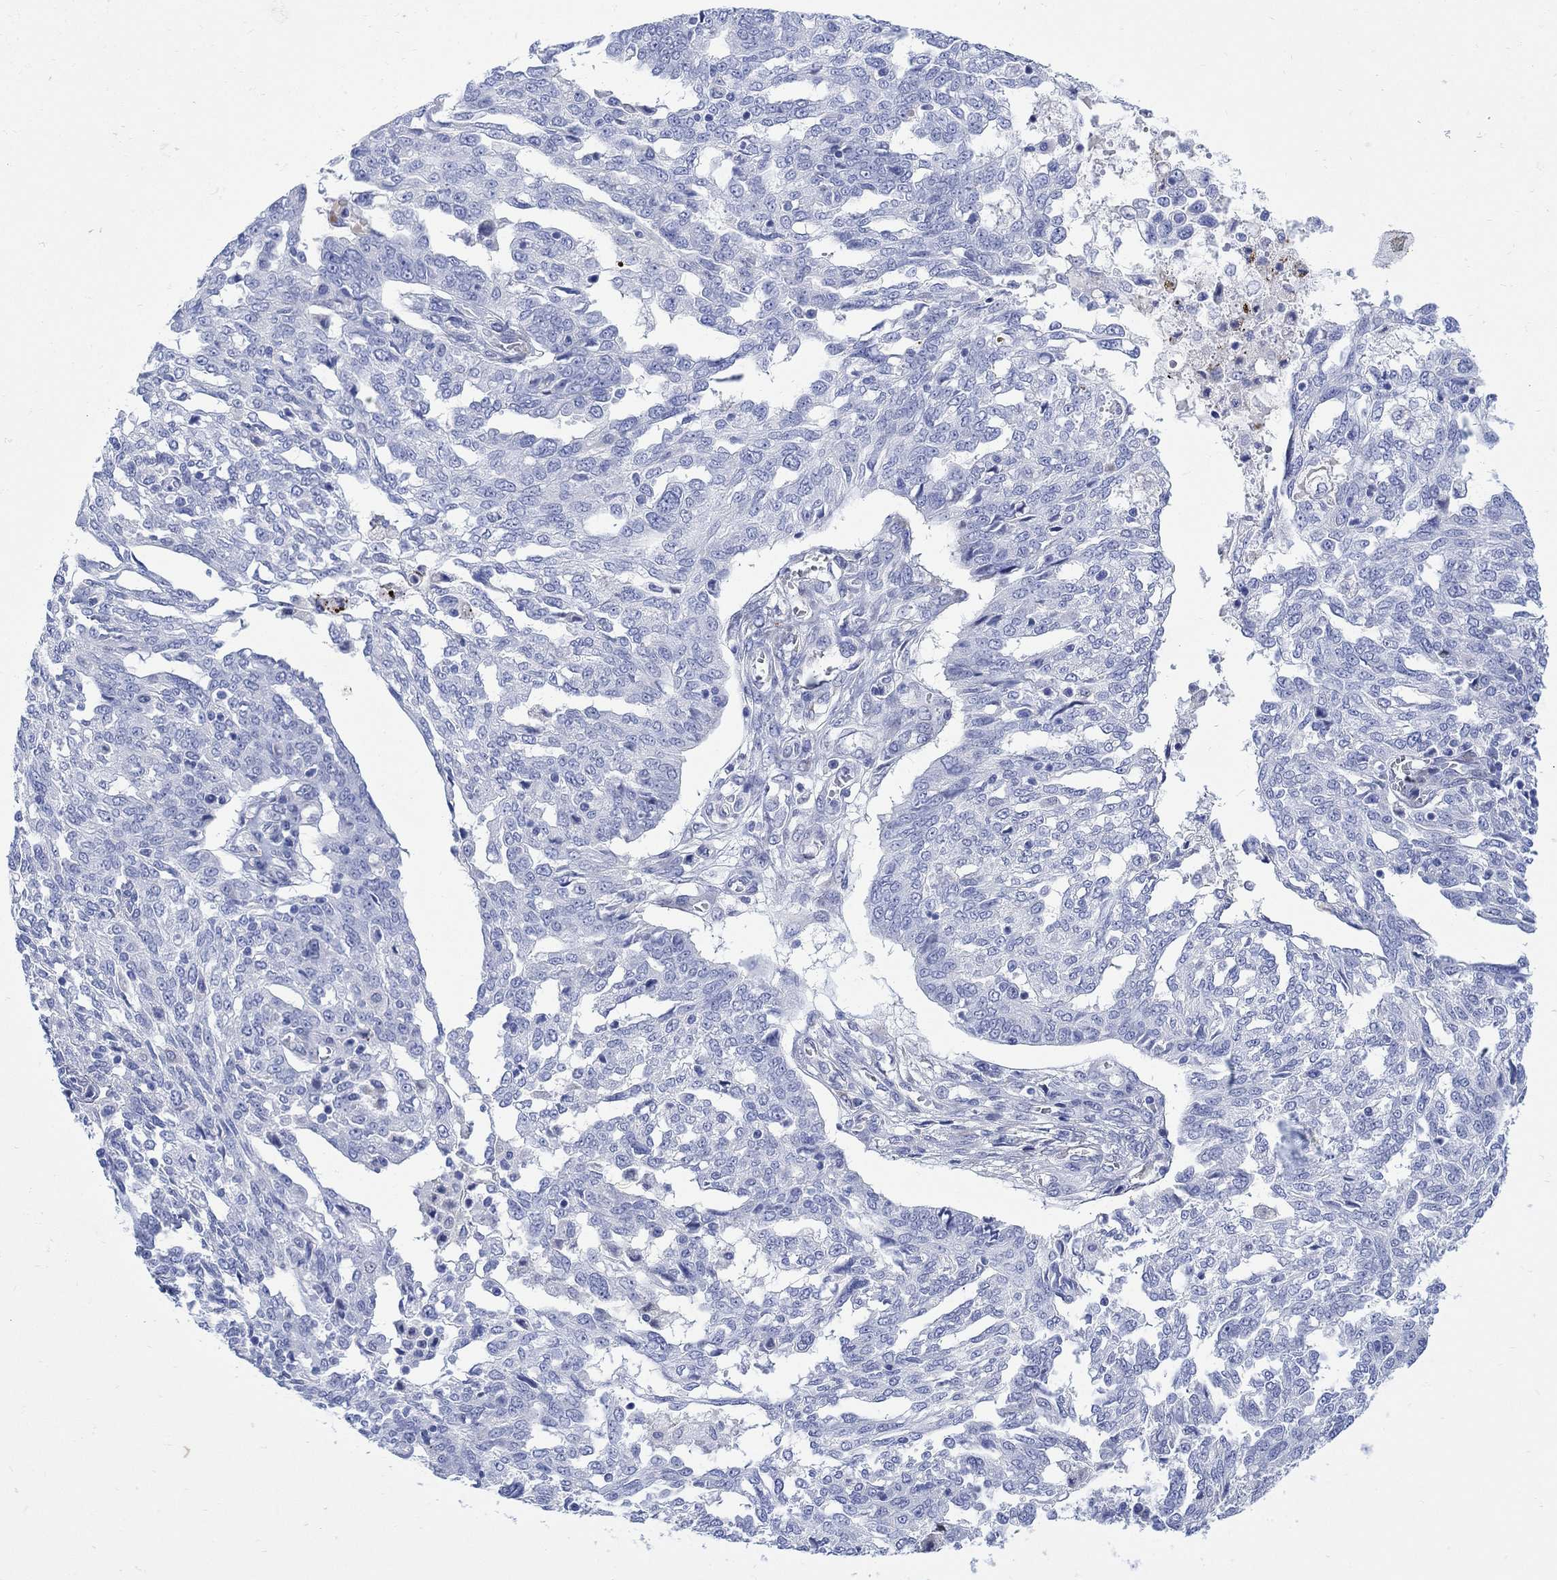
{"staining": {"intensity": "negative", "quantity": "none", "location": "none"}, "tissue": "ovarian cancer", "cell_type": "Tumor cells", "image_type": "cancer", "snomed": [{"axis": "morphology", "description": "Cystadenocarcinoma, serous, NOS"}, {"axis": "topography", "description": "Ovary"}], "caption": "IHC histopathology image of serous cystadenocarcinoma (ovarian) stained for a protein (brown), which displays no staining in tumor cells. (DAB (3,3'-diaminobenzidine) IHC visualized using brightfield microscopy, high magnification).", "gene": "MYL1", "patient": {"sex": "female", "age": 67}}